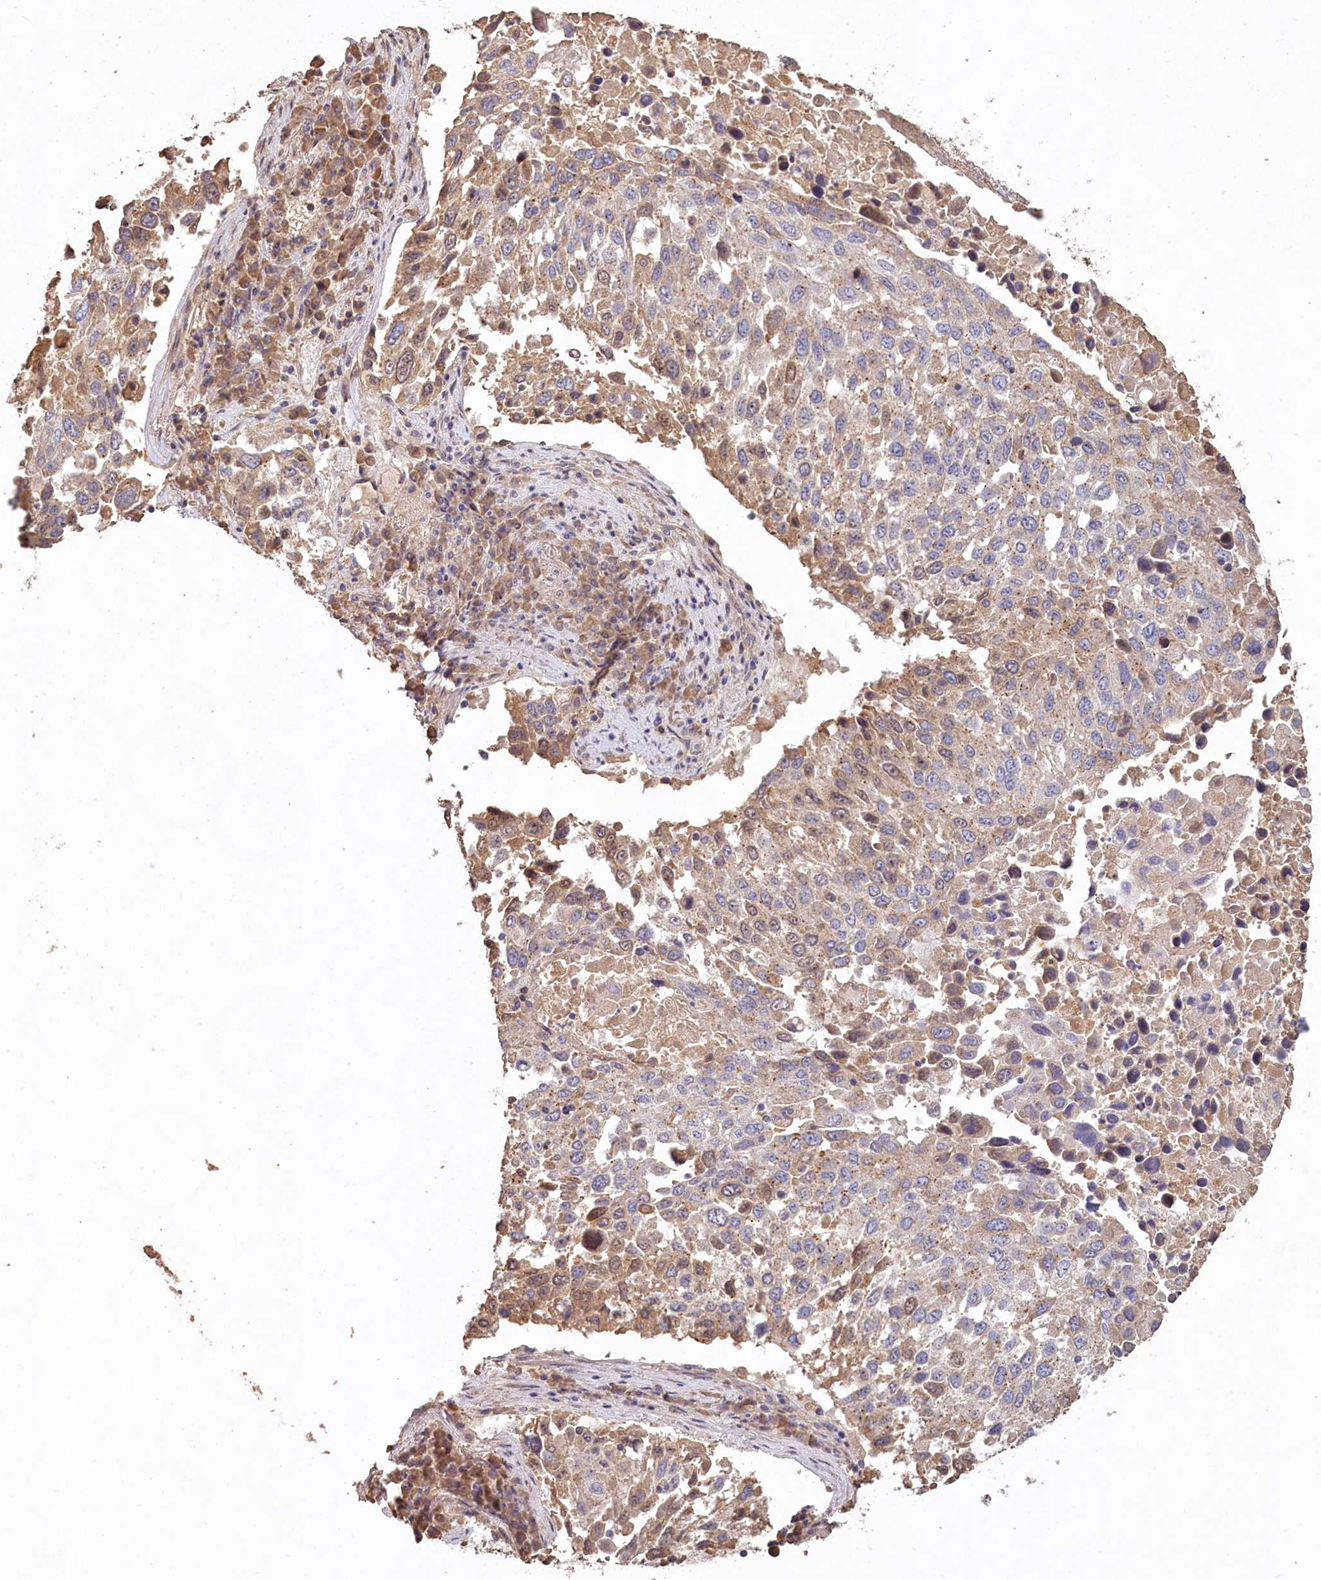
{"staining": {"intensity": "moderate", "quantity": "25%-75%", "location": "cytoplasmic/membranous"}, "tissue": "lung cancer", "cell_type": "Tumor cells", "image_type": "cancer", "snomed": [{"axis": "morphology", "description": "Squamous cell carcinoma, NOS"}, {"axis": "topography", "description": "Lung"}], "caption": "Immunohistochemical staining of lung squamous cell carcinoma demonstrates medium levels of moderate cytoplasmic/membranous staining in approximately 25%-75% of tumor cells.", "gene": "FUNDC1", "patient": {"sex": "male", "age": 65}}